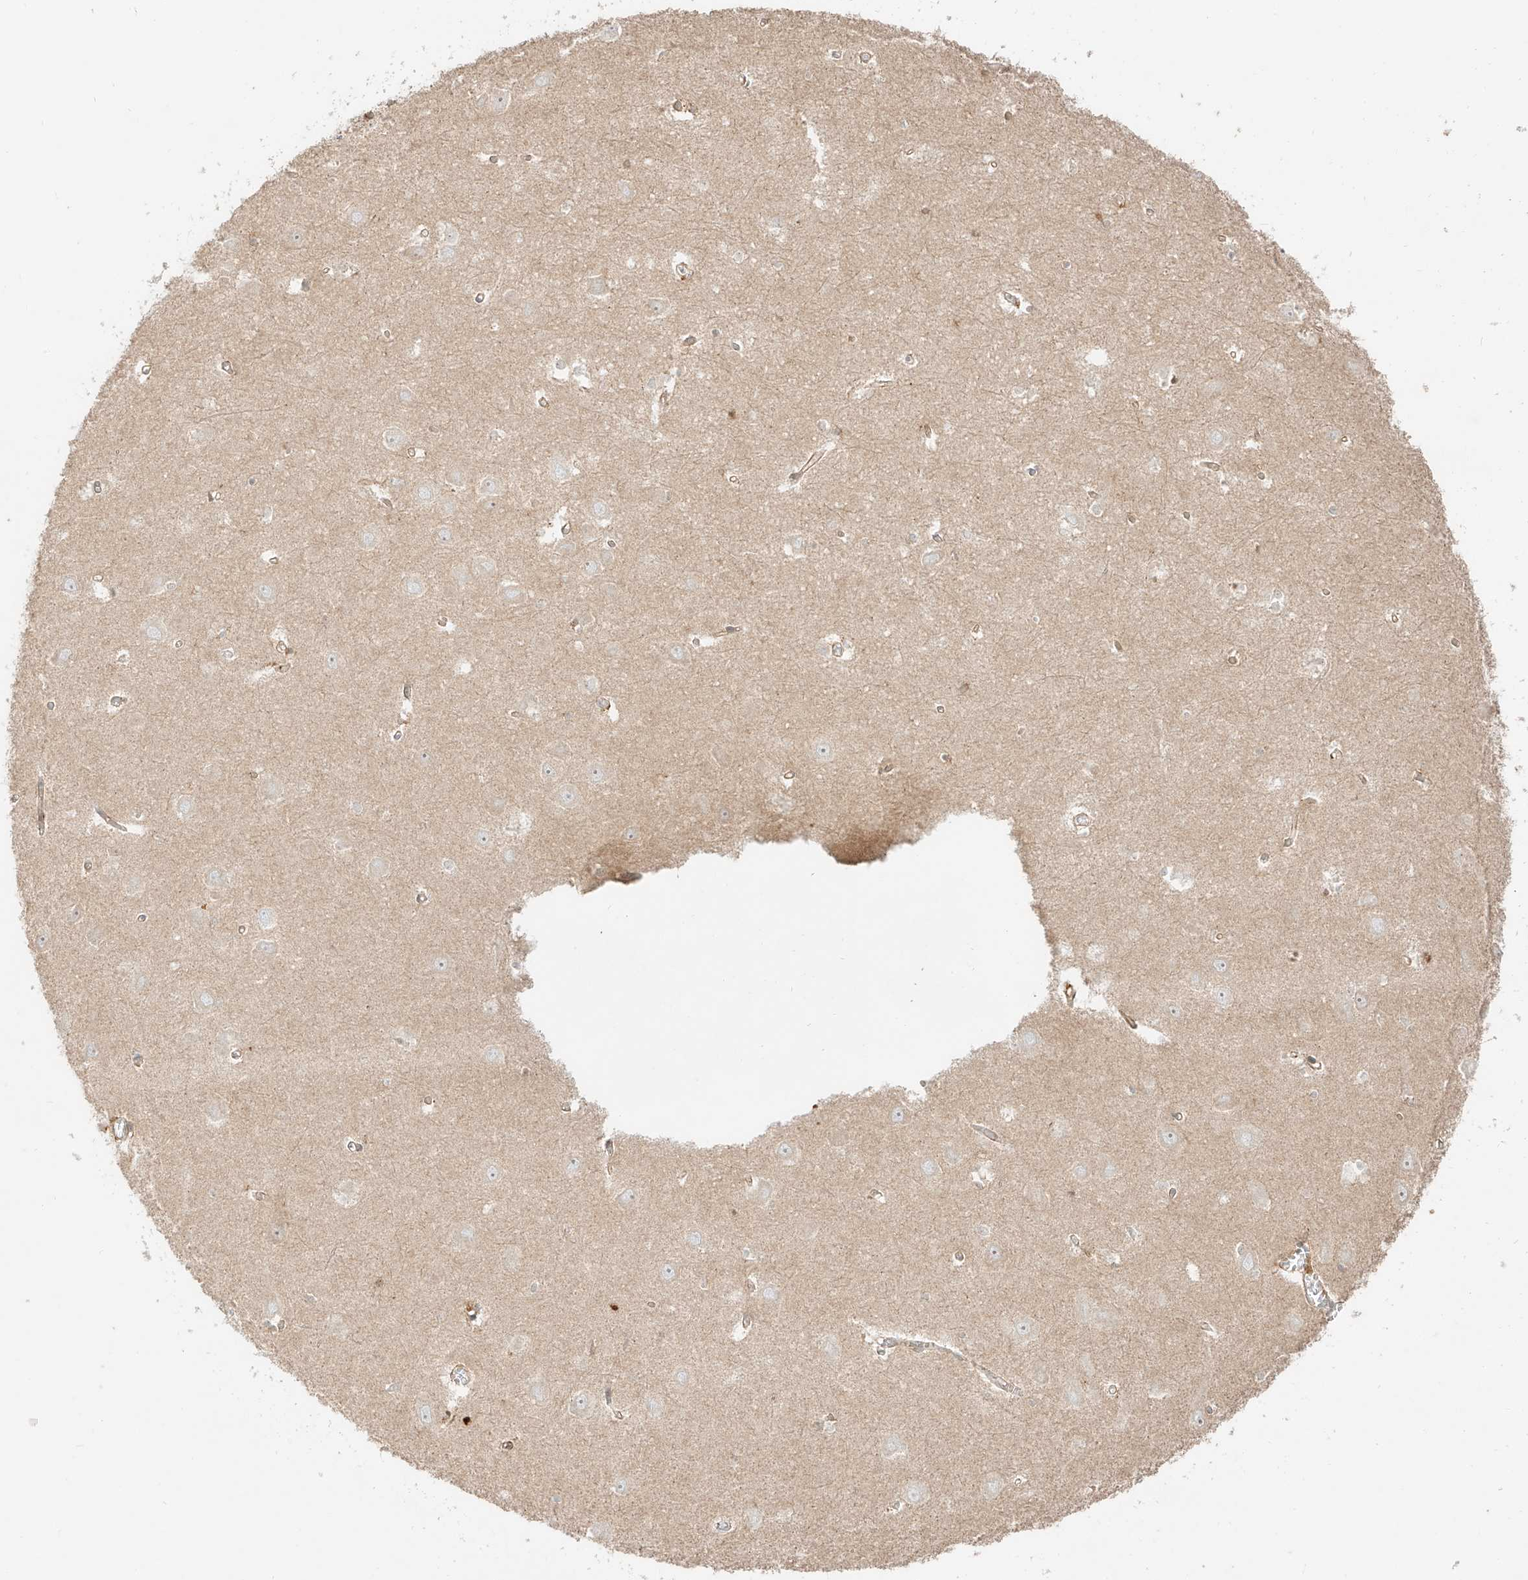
{"staining": {"intensity": "weak", "quantity": "25%-75%", "location": "cytoplasmic/membranous"}, "tissue": "hippocampus", "cell_type": "Glial cells", "image_type": "normal", "snomed": [{"axis": "morphology", "description": "Normal tissue, NOS"}, {"axis": "topography", "description": "Hippocampus"}], "caption": "Protein positivity by IHC shows weak cytoplasmic/membranous staining in approximately 25%-75% of glial cells in benign hippocampus.", "gene": "SNX9", "patient": {"sex": "male", "age": 70}}